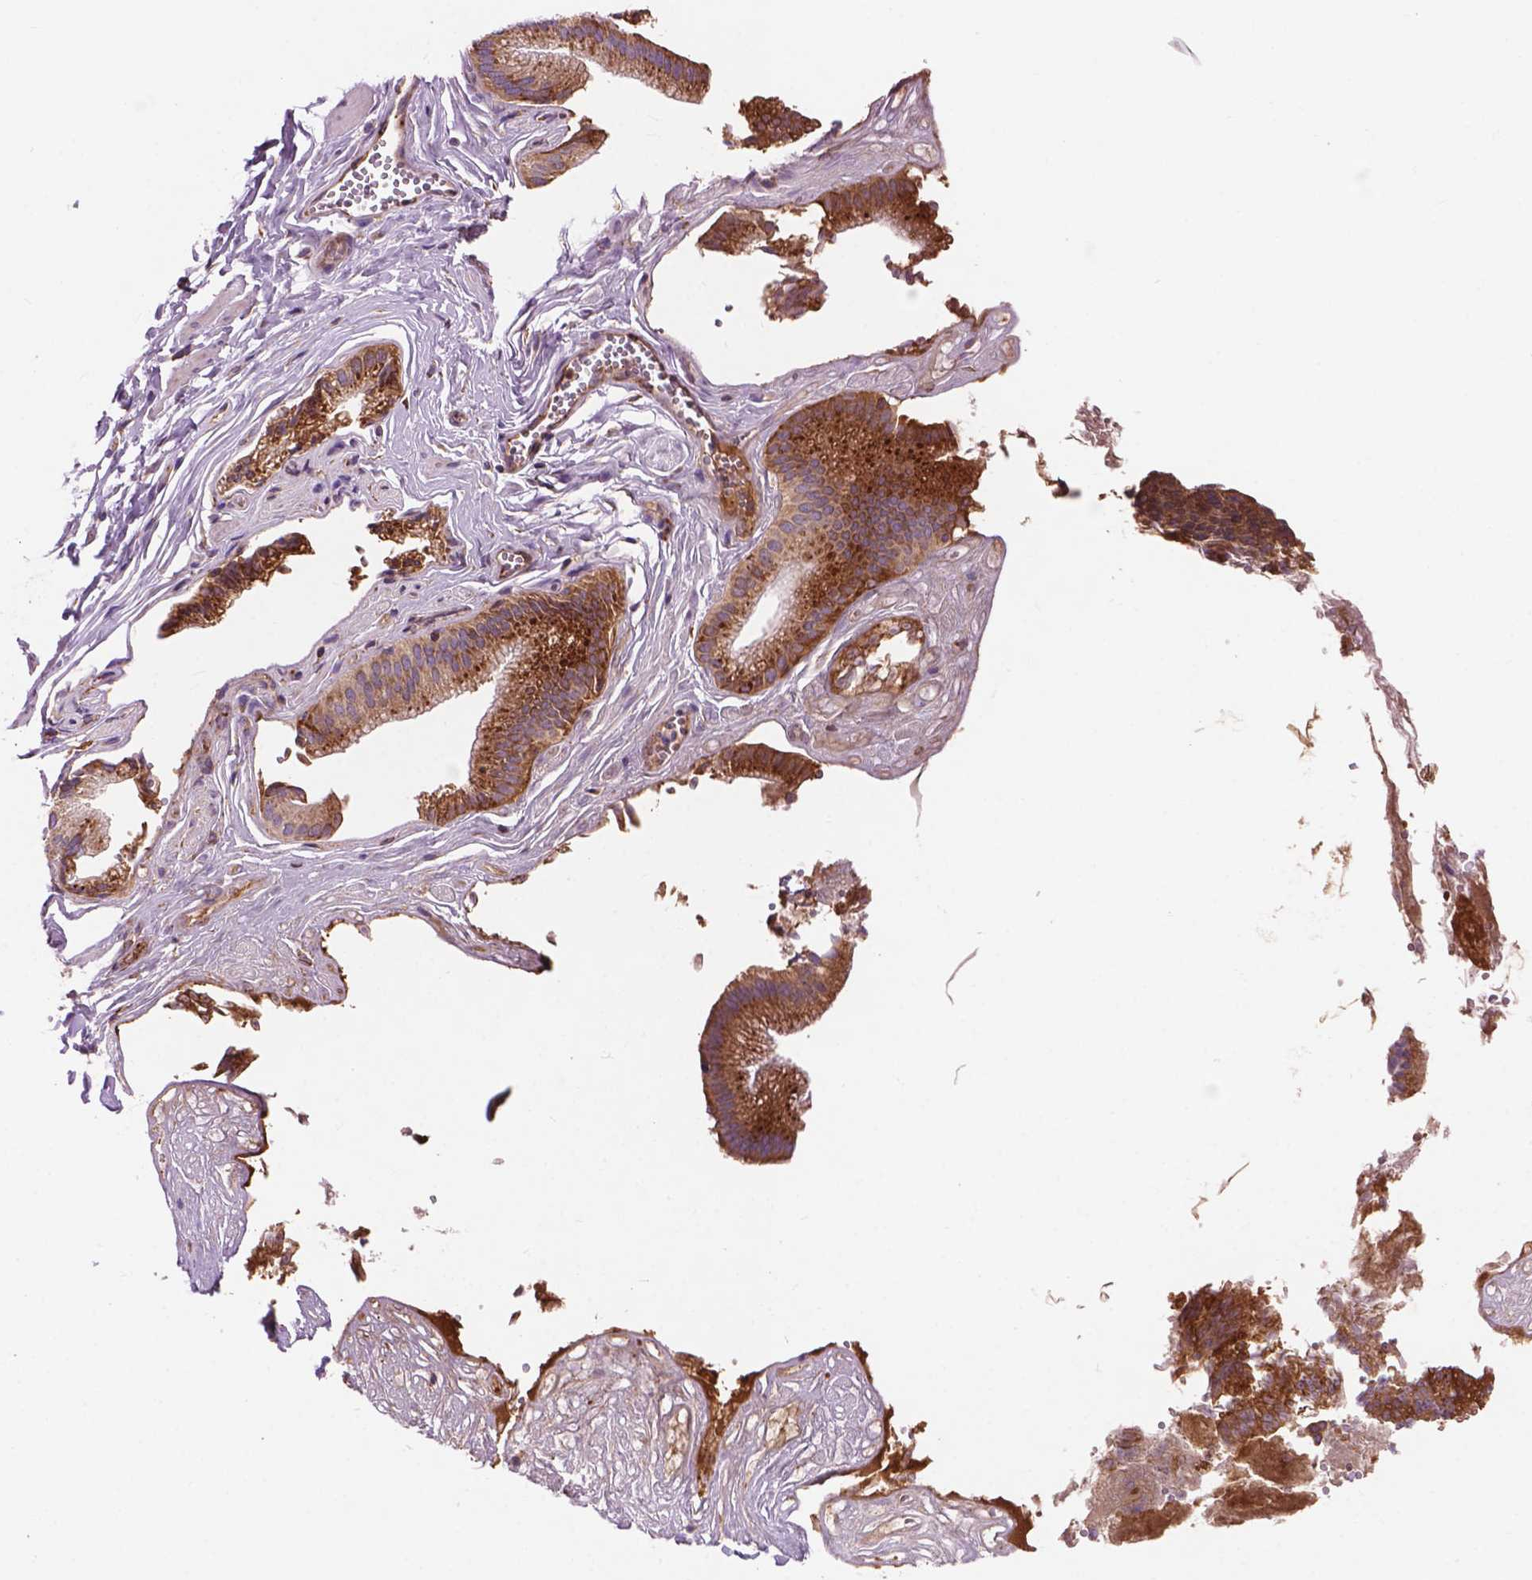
{"staining": {"intensity": "moderate", "quantity": "25%-75%", "location": "cytoplasmic/membranous"}, "tissue": "gallbladder", "cell_type": "Glandular cells", "image_type": "normal", "snomed": [{"axis": "morphology", "description": "Normal tissue, NOS"}, {"axis": "topography", "description": "Gallbladder"}, {"axis": "topography", "description": "Peripheral nerve tissue"}], "caption": "Immunohistochemistry (IHC) of benign human gallbladder displays medium levels of moderate cytoplasmic/membranous staining in about 25%-75% of glandular cells.", "gene": "RPL37A", "patient": {"sex": "male", "age": 17}}